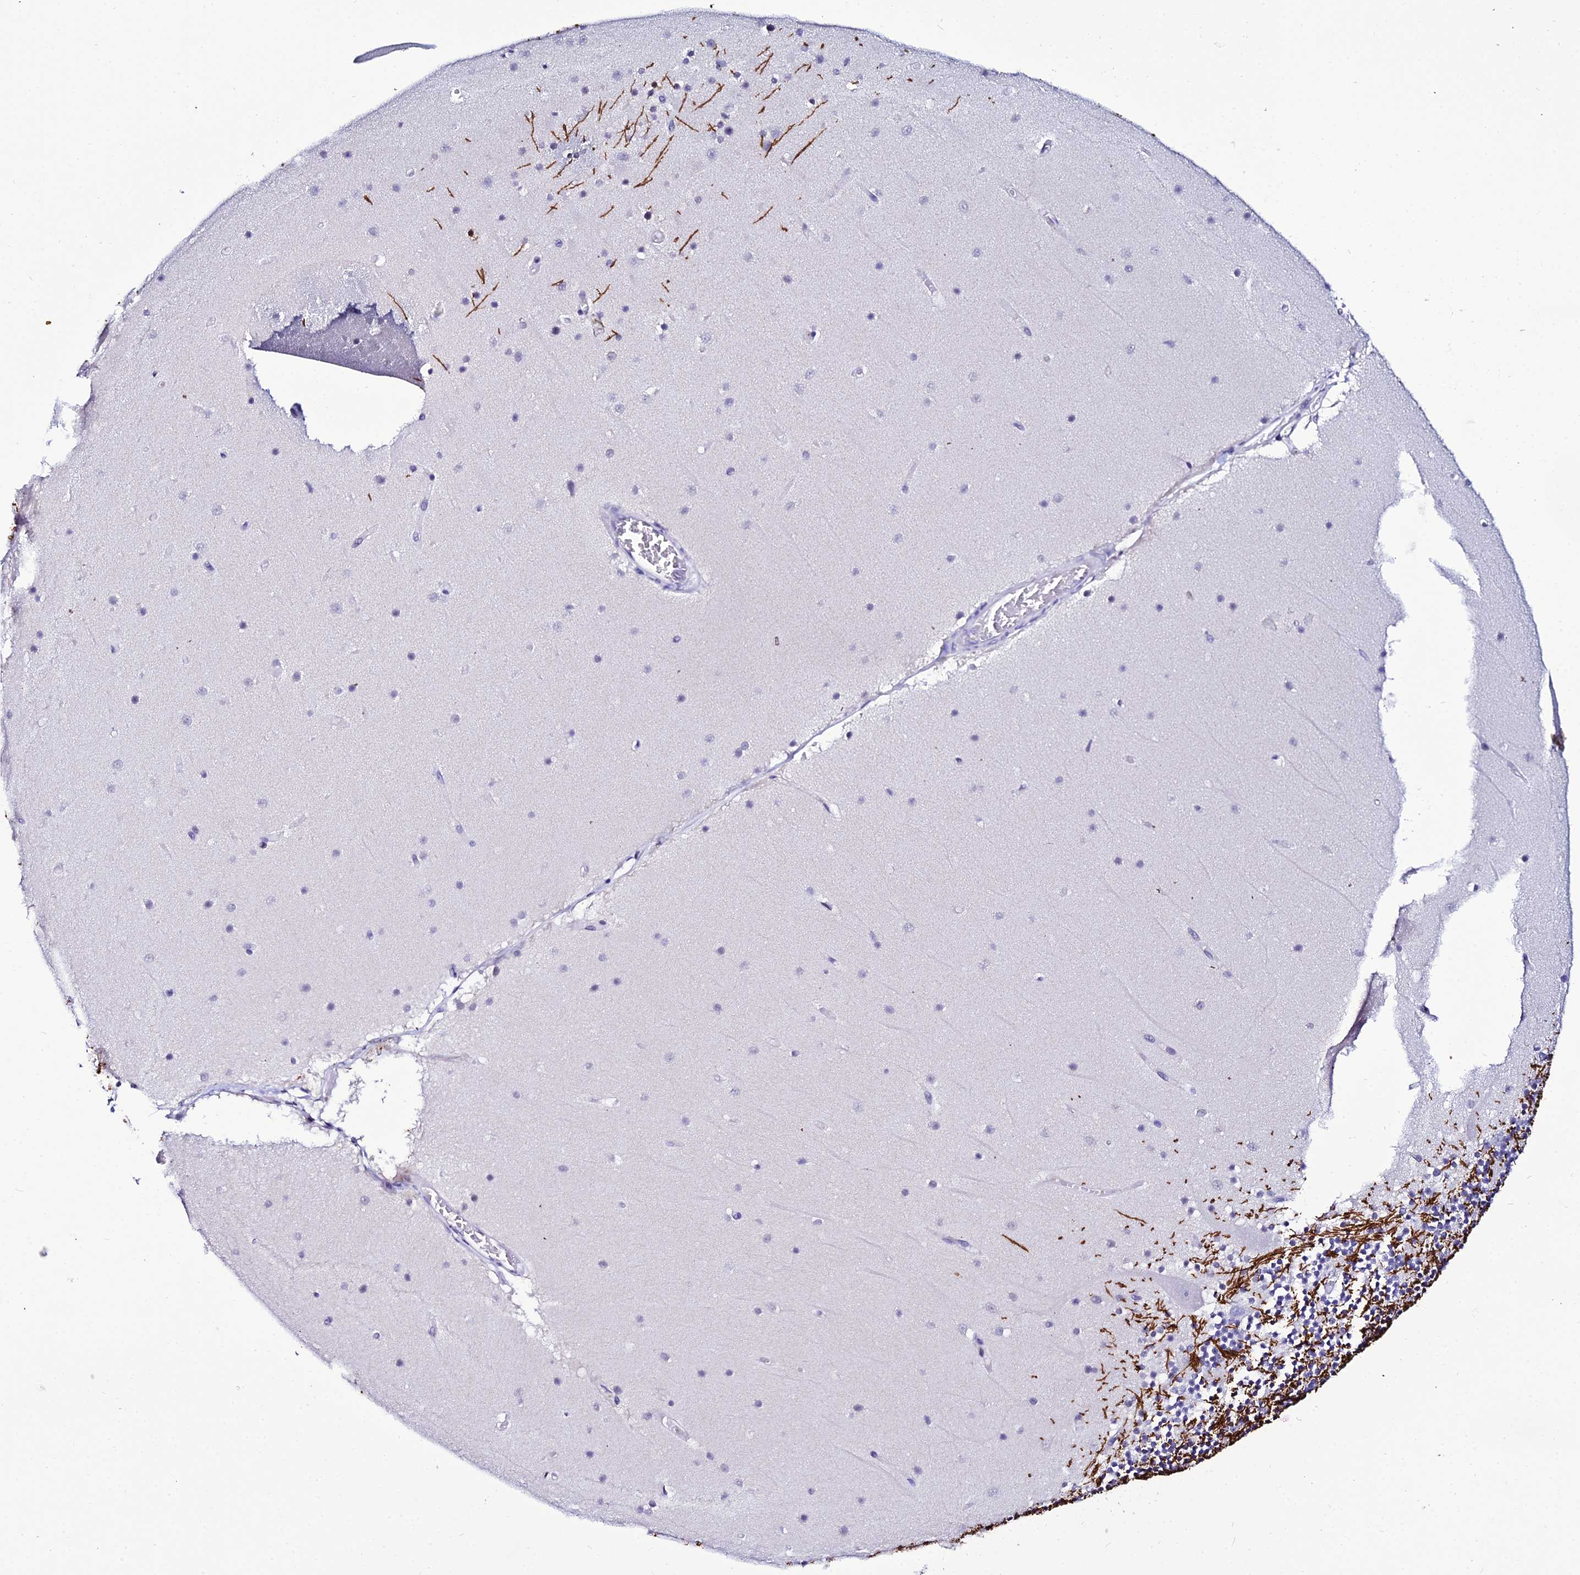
{"staining": {"intensity": "strong", "quantity": "<25%", "location": "cytoplasmic/membranous"}, "tissue": "cerebellum", "cell_type": "Cells in granular layer", "image_type": "normal", "snomed": [{"axis": "morphology", "description": "Normal tissue, NOS"}, {"axis": "topography", "description": "Cerebellum"}], "caption": "About <25% of cells in granular layer in normal cerebellum reveal strong cytoplasmic/membranous protein expression as visualized by brown immunohistochemical staining.", "gene": "DEFB132", "patient": {"sex": "female", "age": 28}}